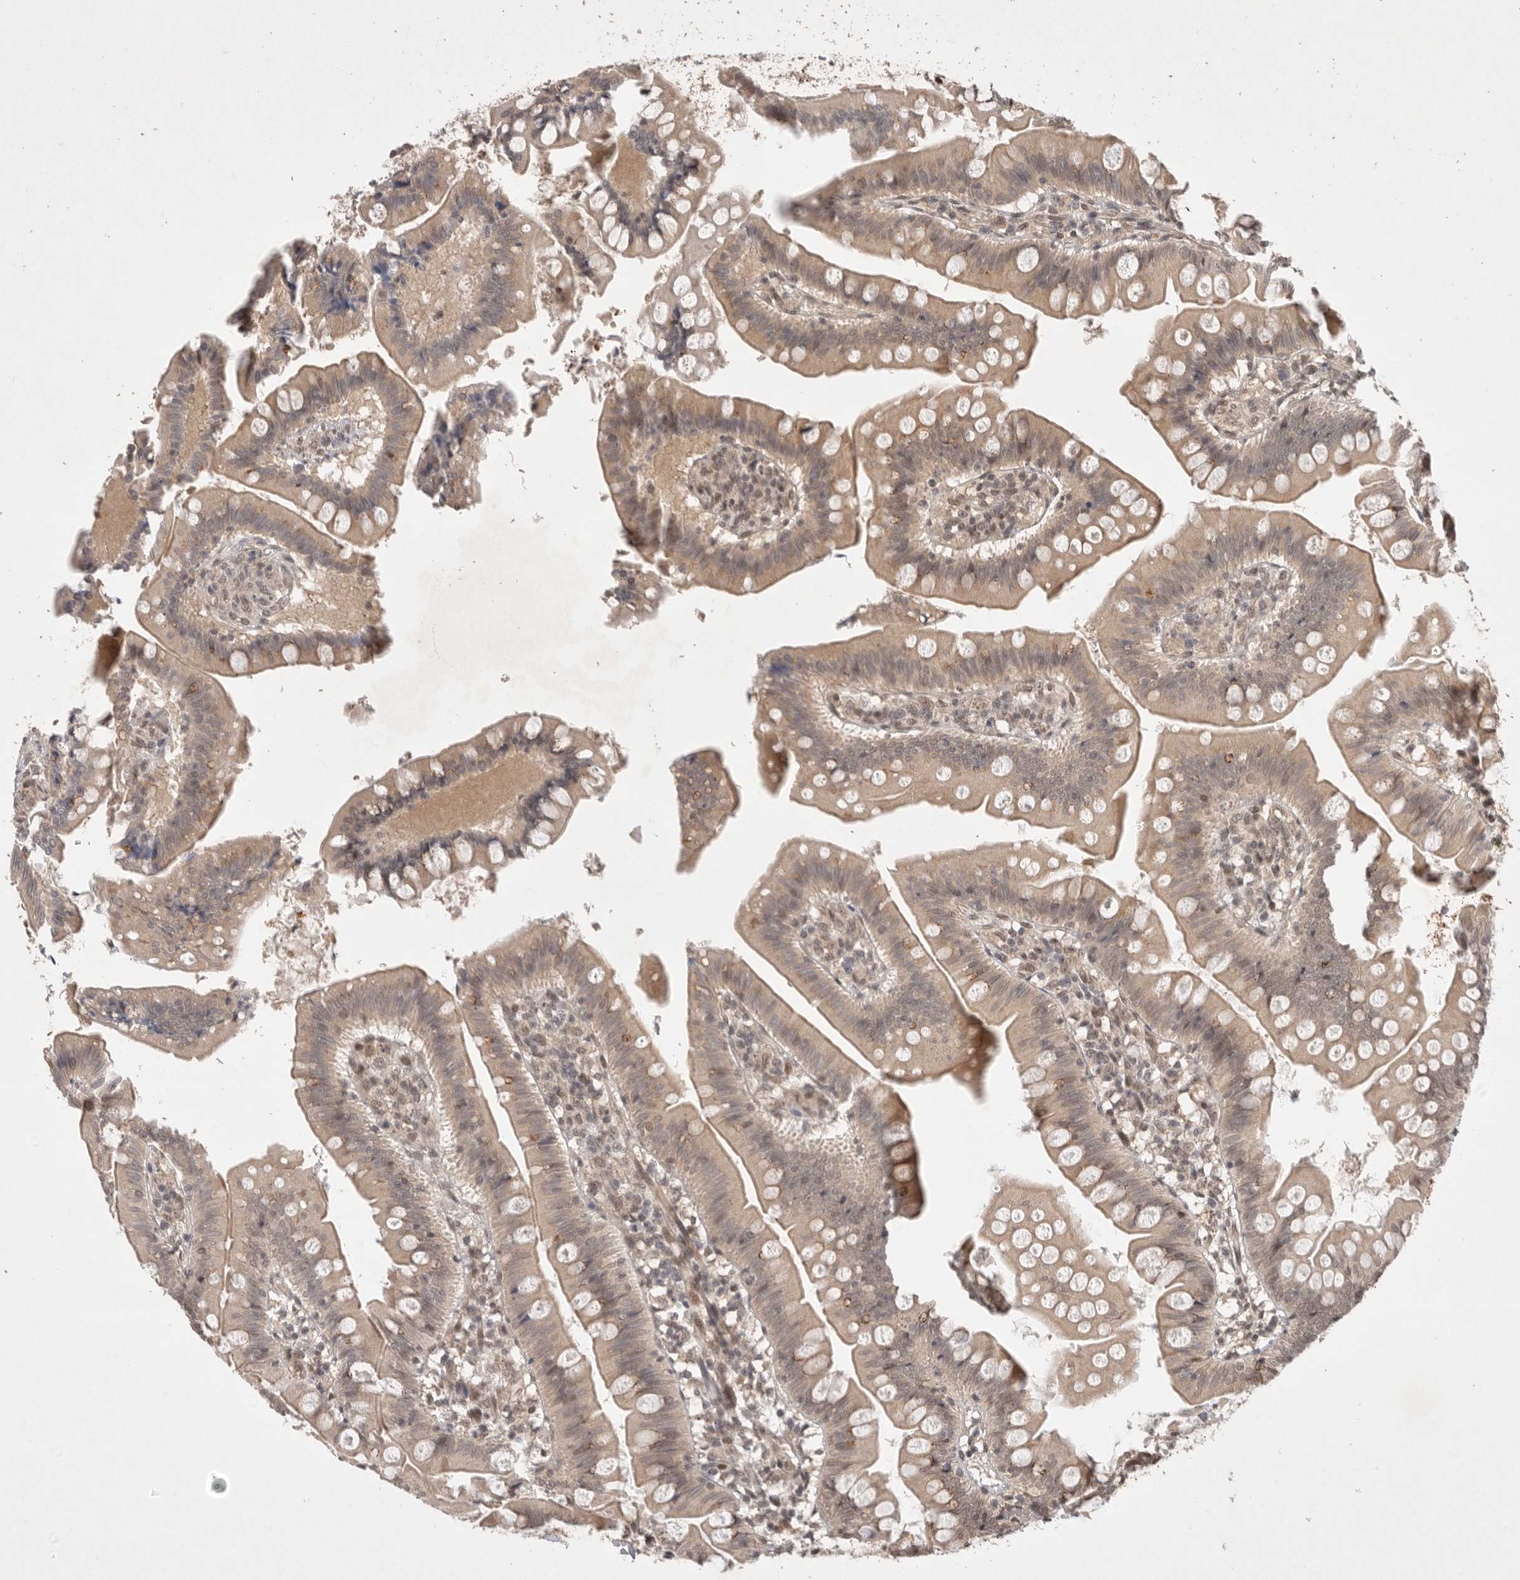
{"staining": {"intensity": "moderate", "quantity": "25%-75%", "location": "cytoplasmic/membranous,nuclear"}, "tissue": "small intestine", "cell_type": "Glandular cells", "image_type": "normal", "snomed": [{"axis": "morphology", "description": "Normal tissue, NOS"}, {"axis": "topography", "description": "Small intestine"}], "caption": "A histopathology image of human small intestine stained for a protein reveals moderate cytoplasmic/membranous,nuclear brown staining in glandular cells.", "gene": "LEMD3", "patient": {"sex": "male", "age": 7}}